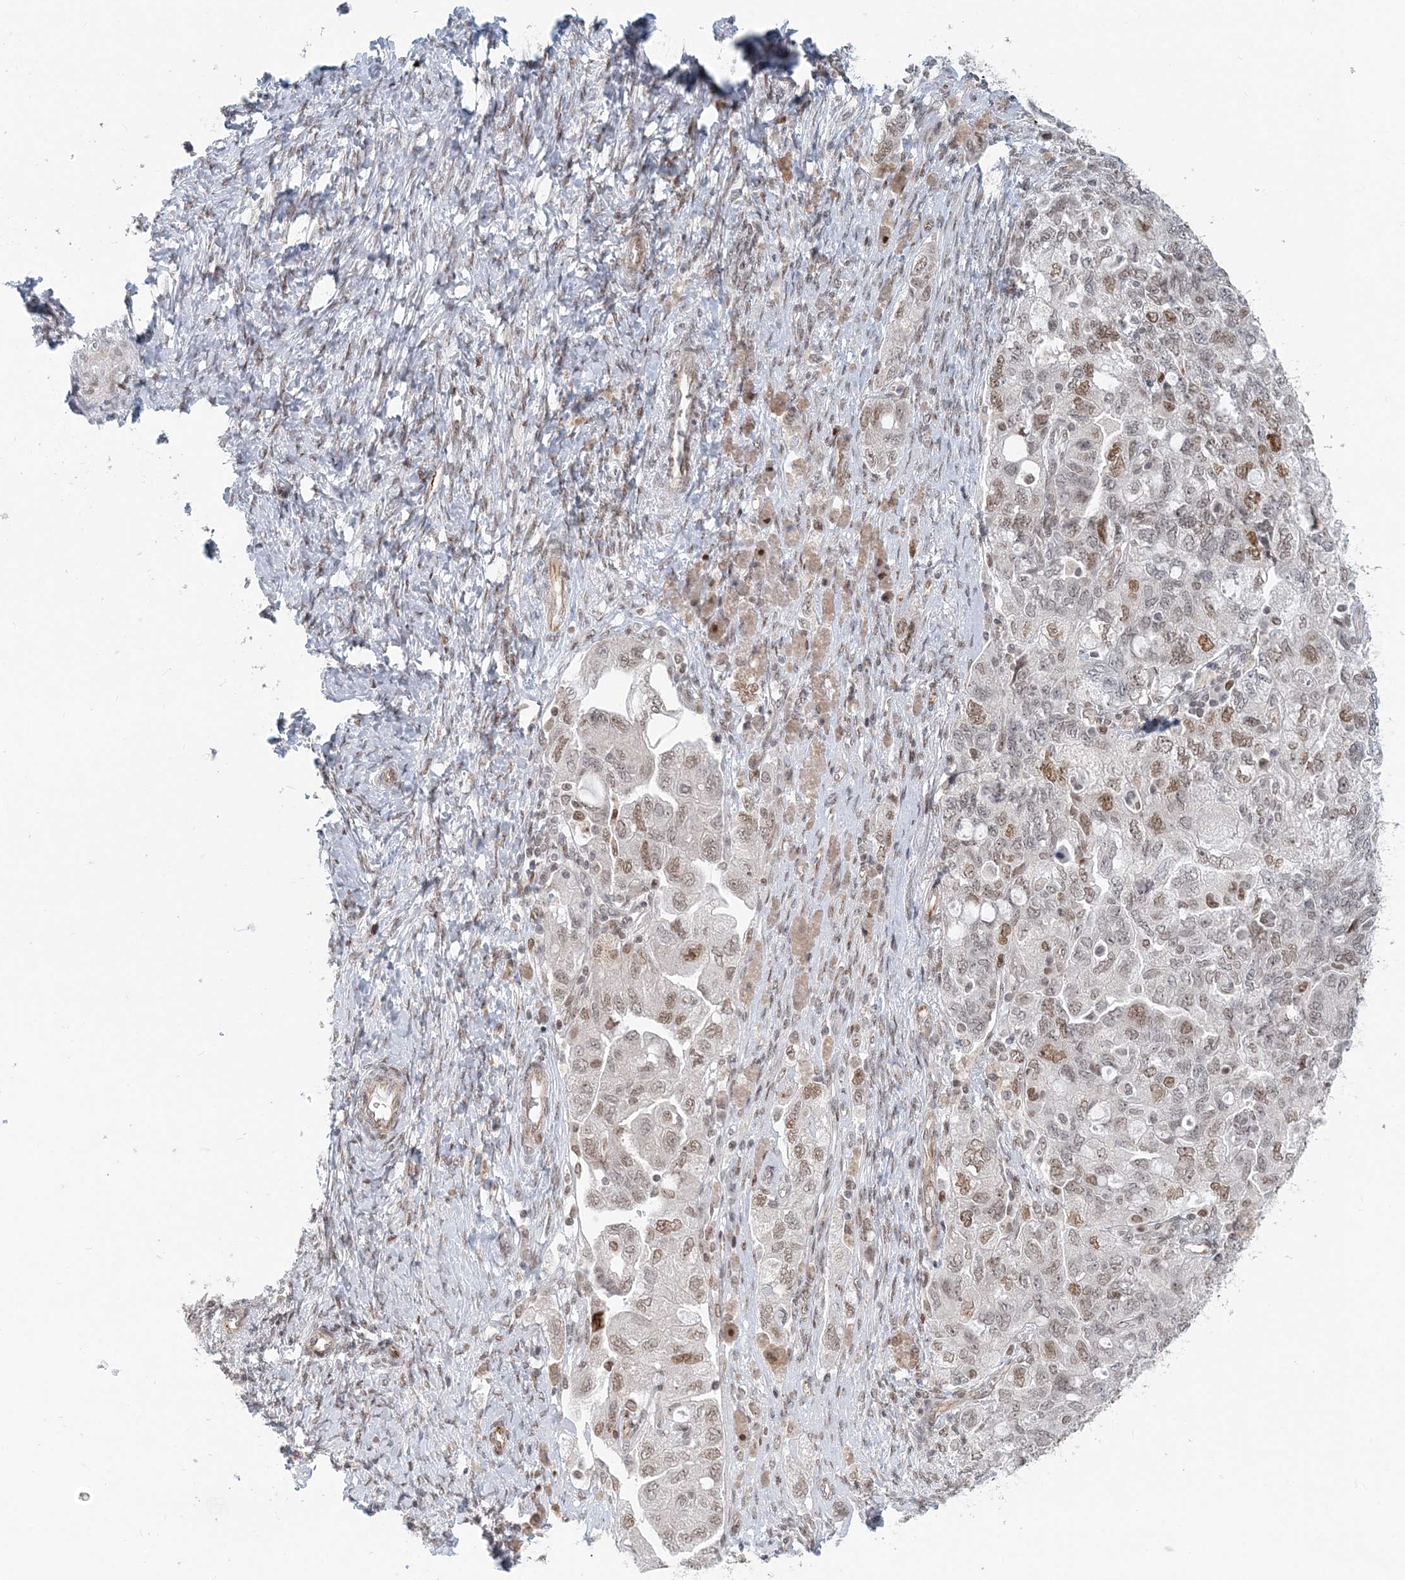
{"staining": {"intensity": "moderate", "quantity": "25%-75%", "location": "nuclear"}, "tissue": "ovarian cancer", "cell_type": "Tumor cells", "image_type": "cancer", "snomed": [{"axis": "morphology", "description": "Carcinoma, NOS"}, {"axis": "morphology", "description": "Cystadenocarcinoma, serous, NOS"}, {"axis": "topography", "description": "Ovary"}], "caption": "An IHC image of tumor tissue is shown. Protein staining in brown labels moderate nuclear positivity in ovarian serous cystadenocarcinoma within tumor cells.", "gene": "BAZ1B", "patient": {"sex": "female", "age": 69}}